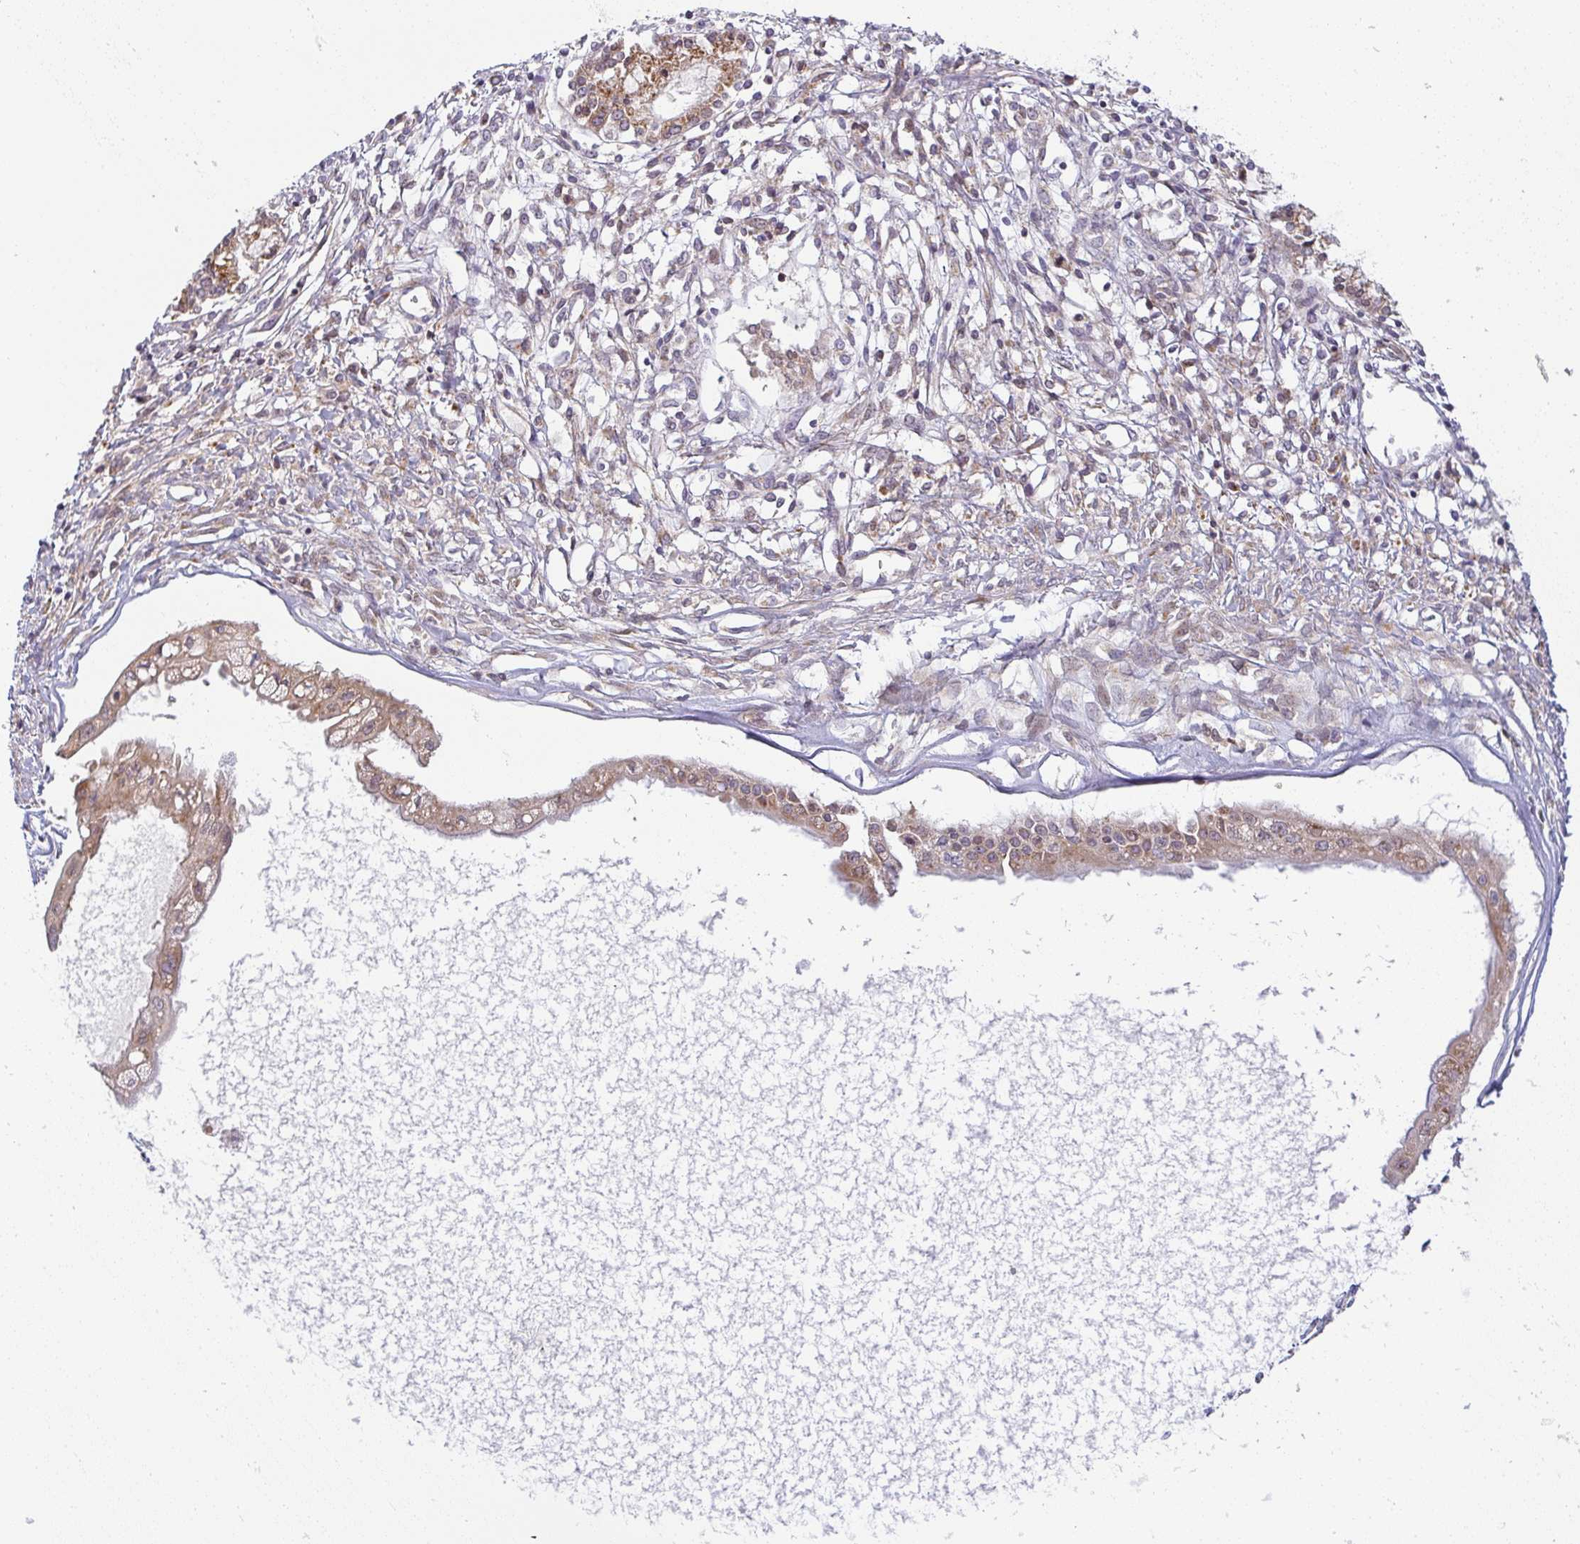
{"staining": {"intensity": "moderate", "quantity": ">75%", "location": "cytoplasmic/membranous"}, "tissue": "ovarian cancer", "cell_type": "Tumor cells", "image_type": "cancer", "snomed": [{"axis": "morphology", "description": "Cystadenocarcinoma, mucinous, NOS"}, {"axis": "topography", "description": "Ovary"}], "caption": "Immunohistochemistry (IHC) of mucinous cystadenocarcinoma (ovarian) demonstrates medium levels of moderate cytoplasmic/membranous positivity in about >75% of tumor cells.", "gene": "MOB1A", "patient": {"sex": "female", "age": 34}}